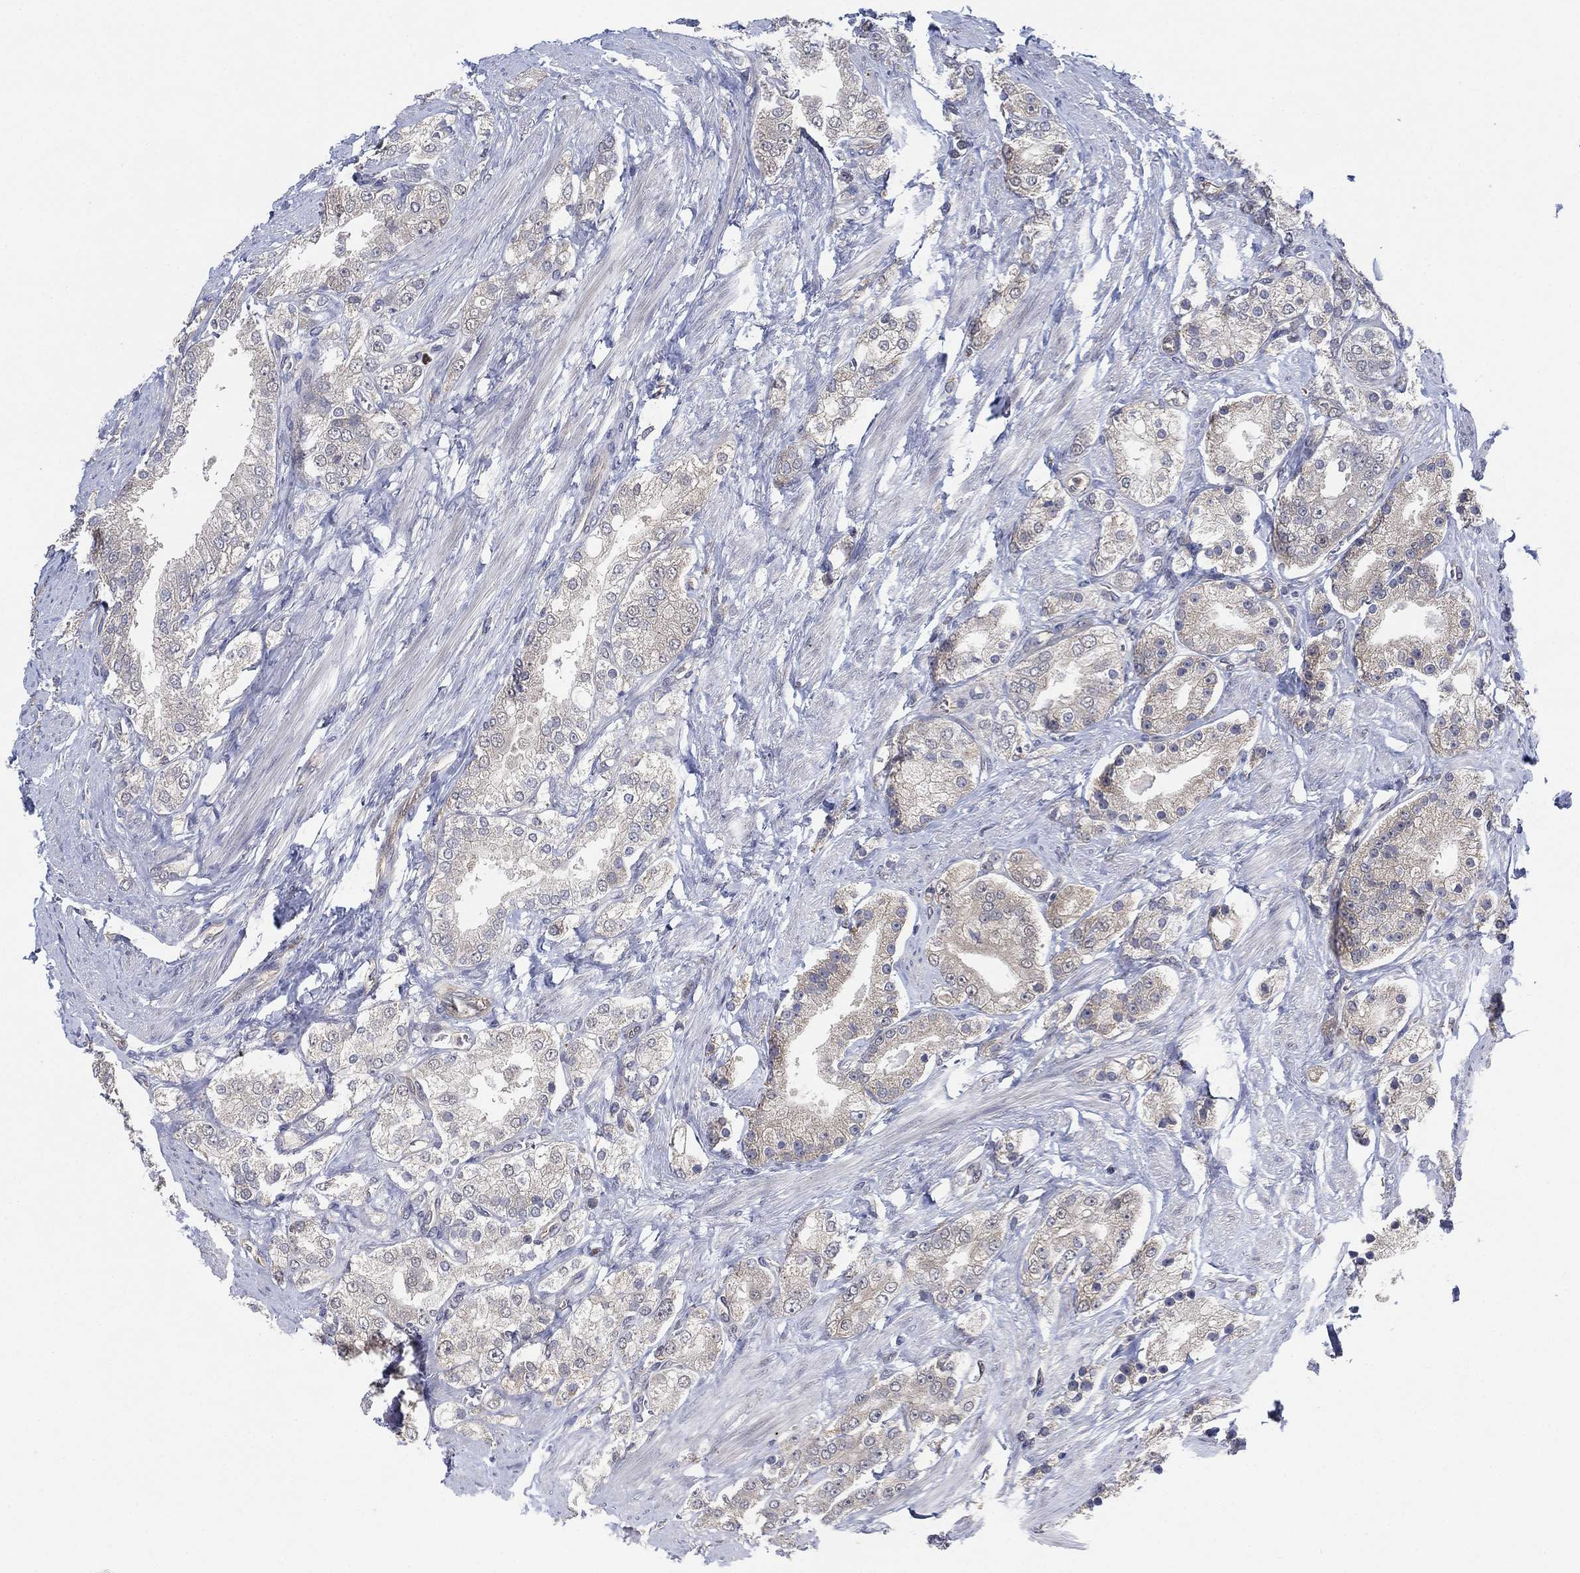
{"staining": {"intensity": "negative", "quantity": "none", "location": "none"}, "tissue": "prostate cancer", "cell_type": "Tumor cells", "image_type": "cancer", "snomed": [{"axis": "morphology", "description": "Adenocarcinoma, NOS"}, {"axis": "topography", "description": "Prostate and seminal vesicle, NOS"}, {"axis": "topography", "description": "Prostate"}], "caption": "This is an immunohistochemistry histopathology image of prostate adenocarcinoma. There is no positivity in tumor cells.", "gene": "FES", "patient": {"sex": "male", "age": 67}}